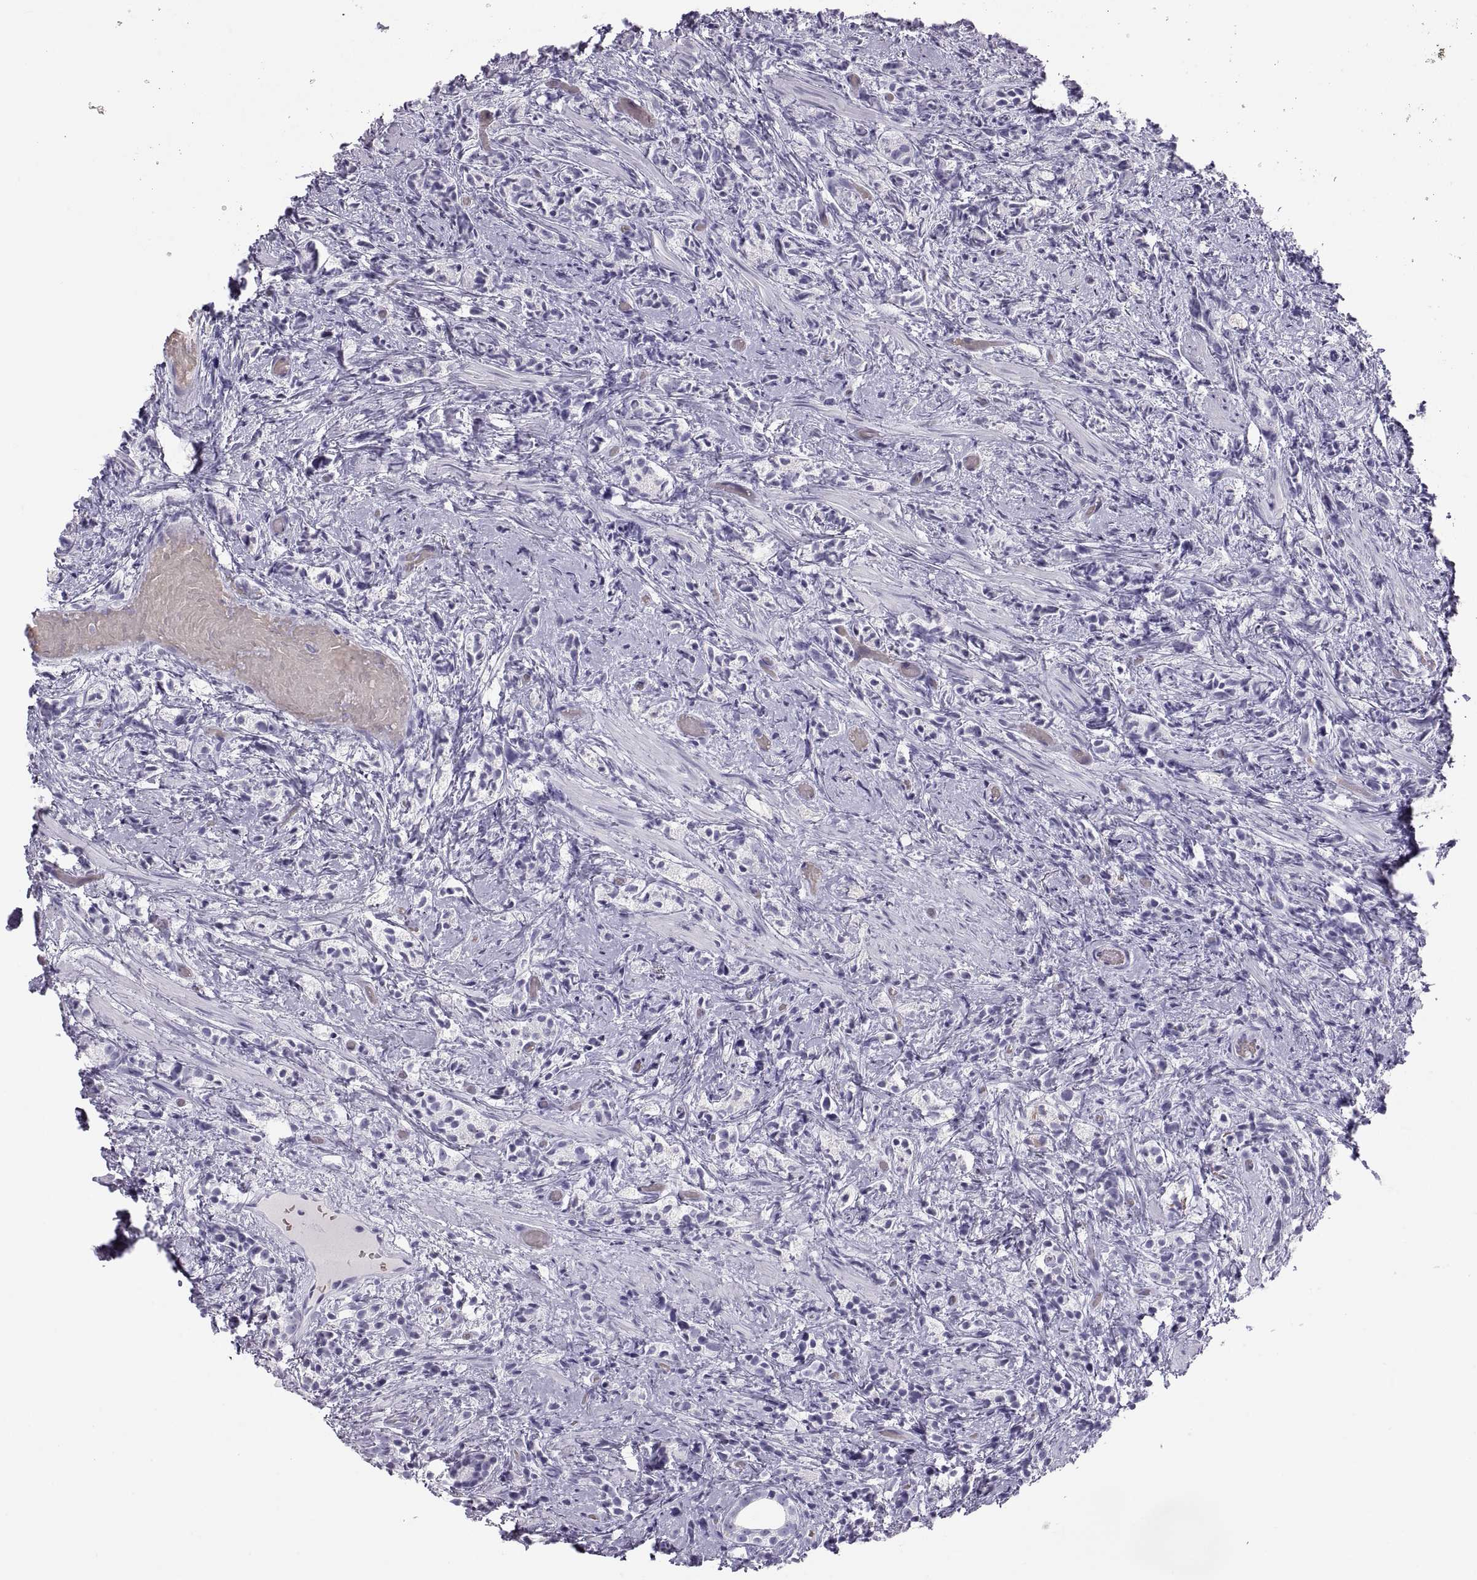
{"staining": {"intensity": "negative", "quantity": "none", "location": "none"}, "tissue": "prostate cancer", "cell_type": "Tumor cells", "image_type": "cancer", "snomed": [{"axis": "morphology", "description": "Adenocarcinoma, High grade"}, {"axis": "topography", "description": "Prostate"}], "caption": "Immunohistochemistry of prostate cancer shows no staining in tumor cells.", "gene": "SEMG1", "patient": {"sex": "male", "age": 53}}